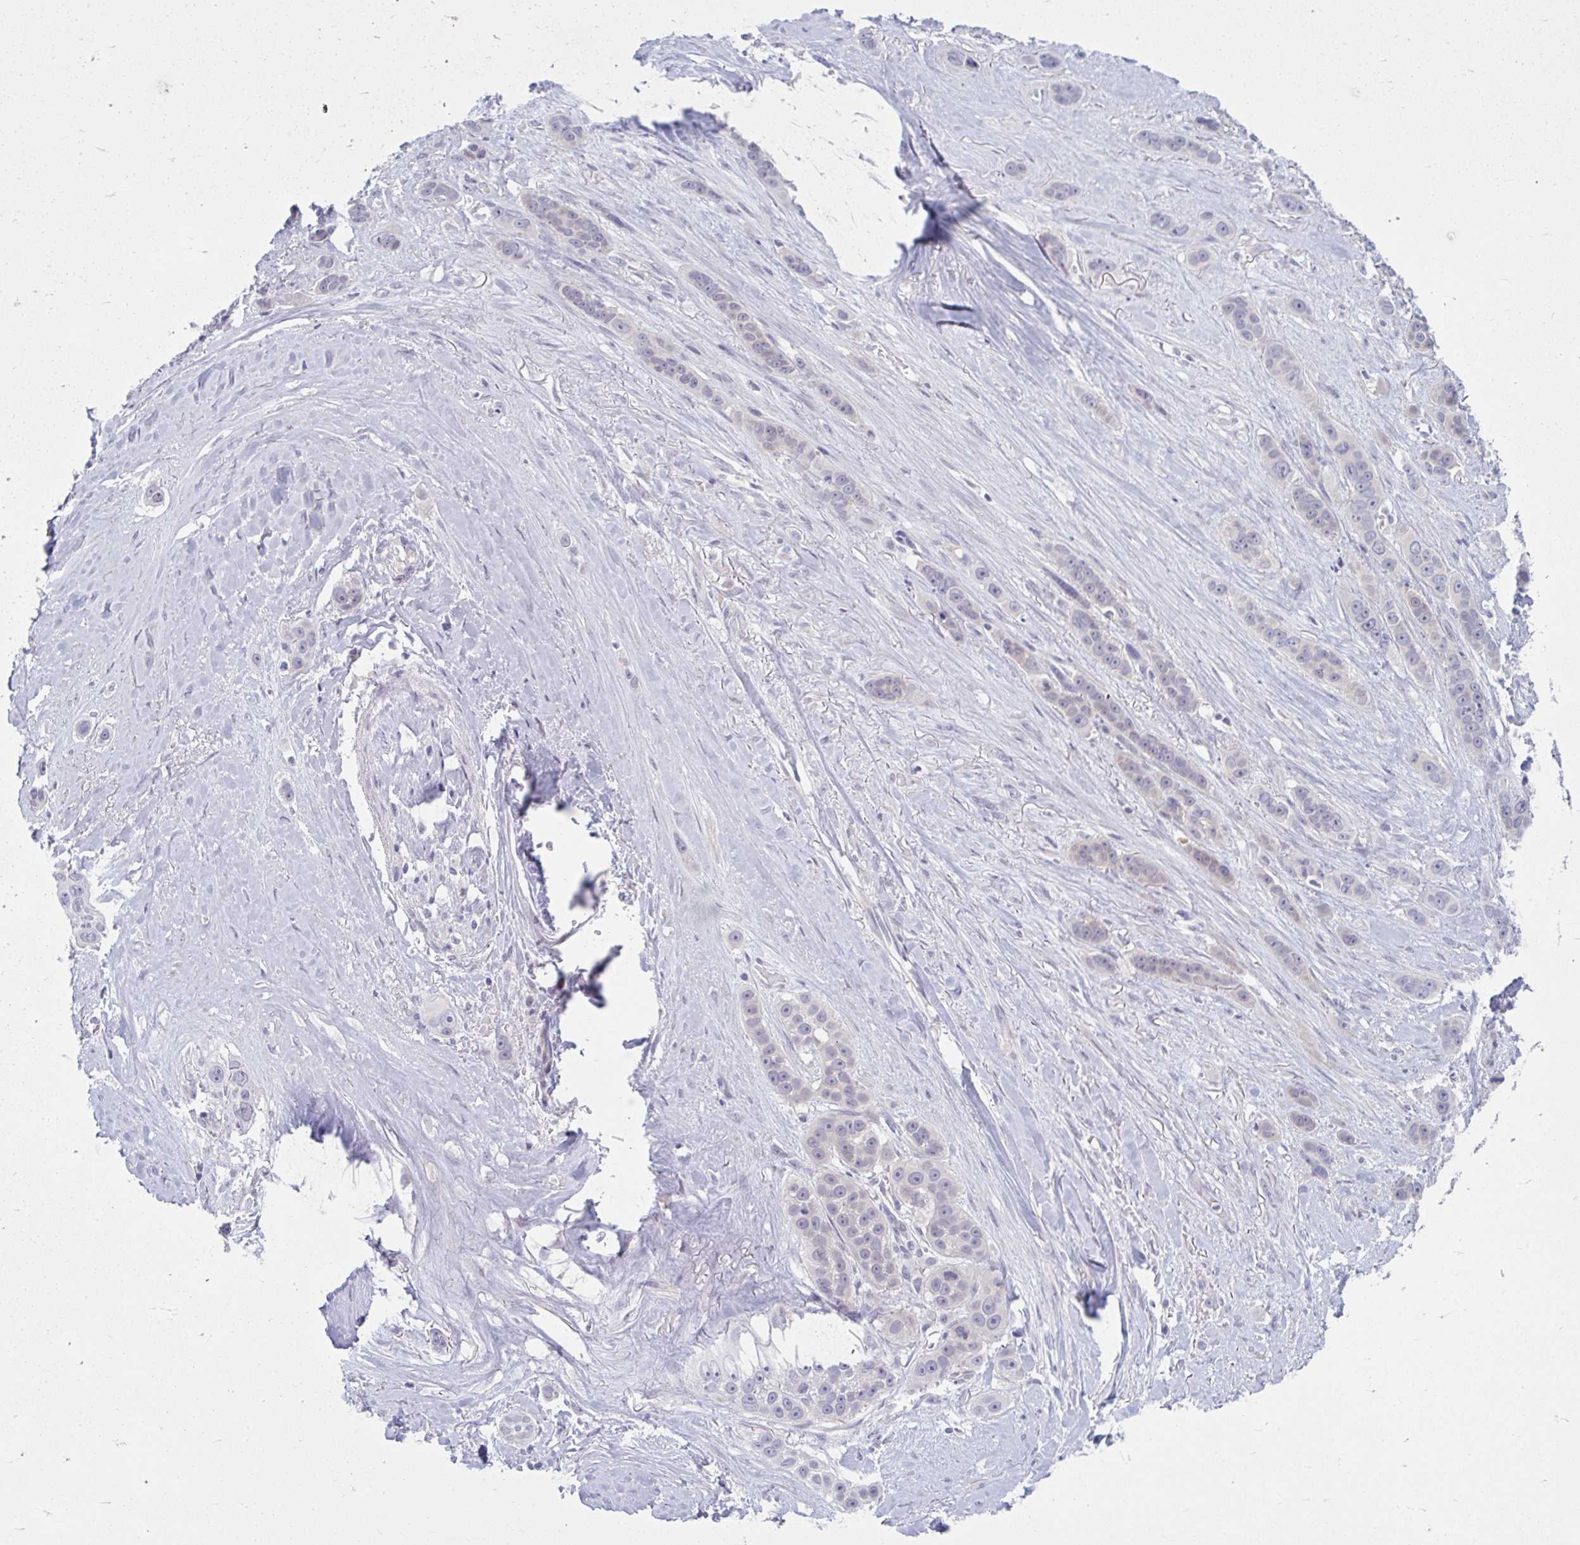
{"staining": {"intensity": "negative", "quantity": "none", "location": "none"}, "tissue": "skin cancer", "cell_type": "Tumor cells", "image_type": "cancer", "snomed": [{"axis": "morphology", "description": "Squamous cell carcinoma, NOS"}, {"axis": "topography", "description": "Skin"}], "caption": "IHC of skin squamous cell carcinoma reveals no staining in tumor cells. The staining is performed using DAB brown chromogen with nuclei counter-stained in using hematoxylin.", "gene": "FAM153A", "patient": {"sex": "male", "age": 67}}